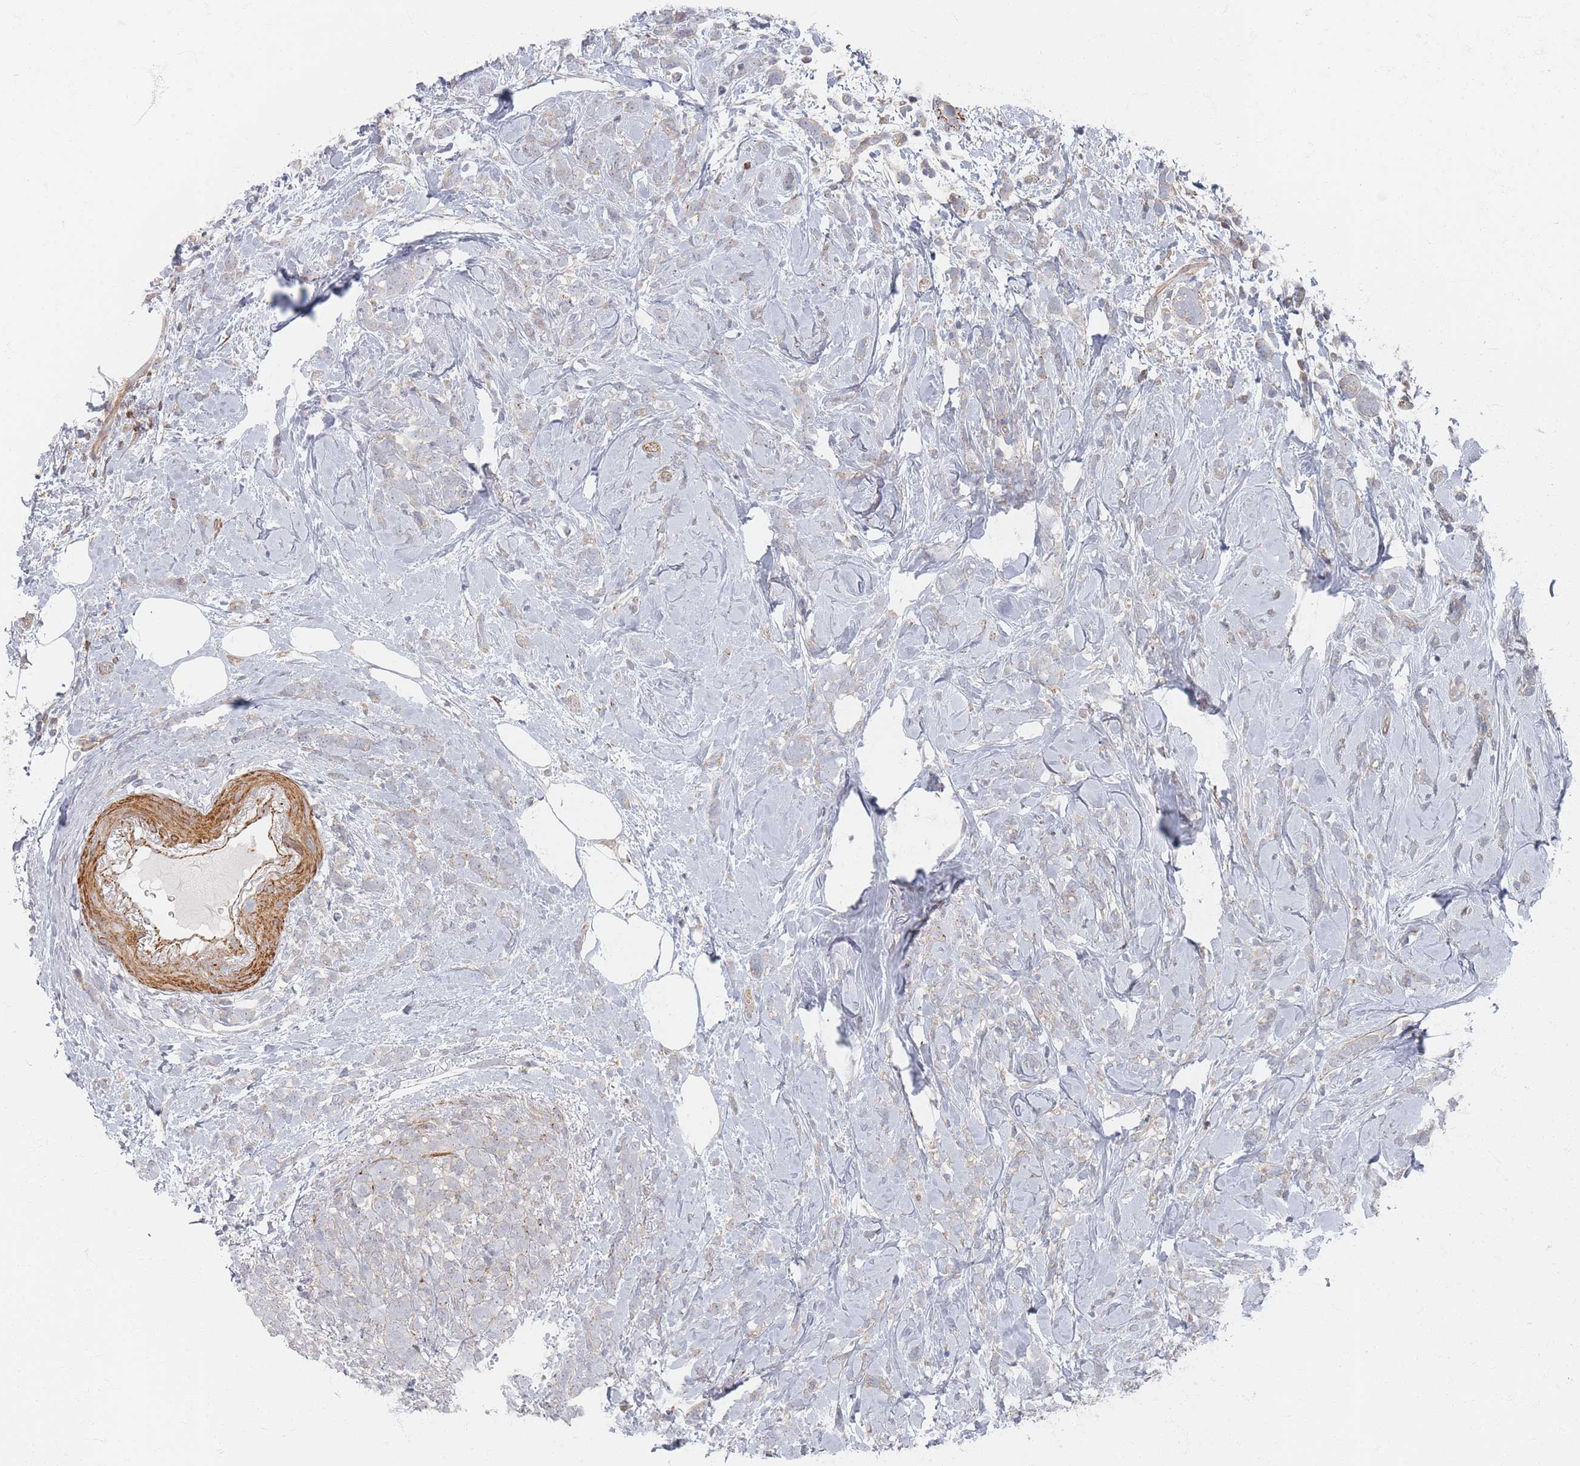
{"staining": {"intensity": "negative", "quantity": "none", "location": "none"}, "tissue": "breast cancer", "cell_type": "Tumor cells", "image_type": "cancer", "snomed": [{"axis": "morphology", "description": "Lobular carcinoma"}, {"axis": "topography", "description": "Breast"}], "caption": "The micrograph shows no significant expression in tumor cells of lobular carcinoma (breast).", "gene": "ZNF852", "patient": {"sex": "female", "age": 58}}